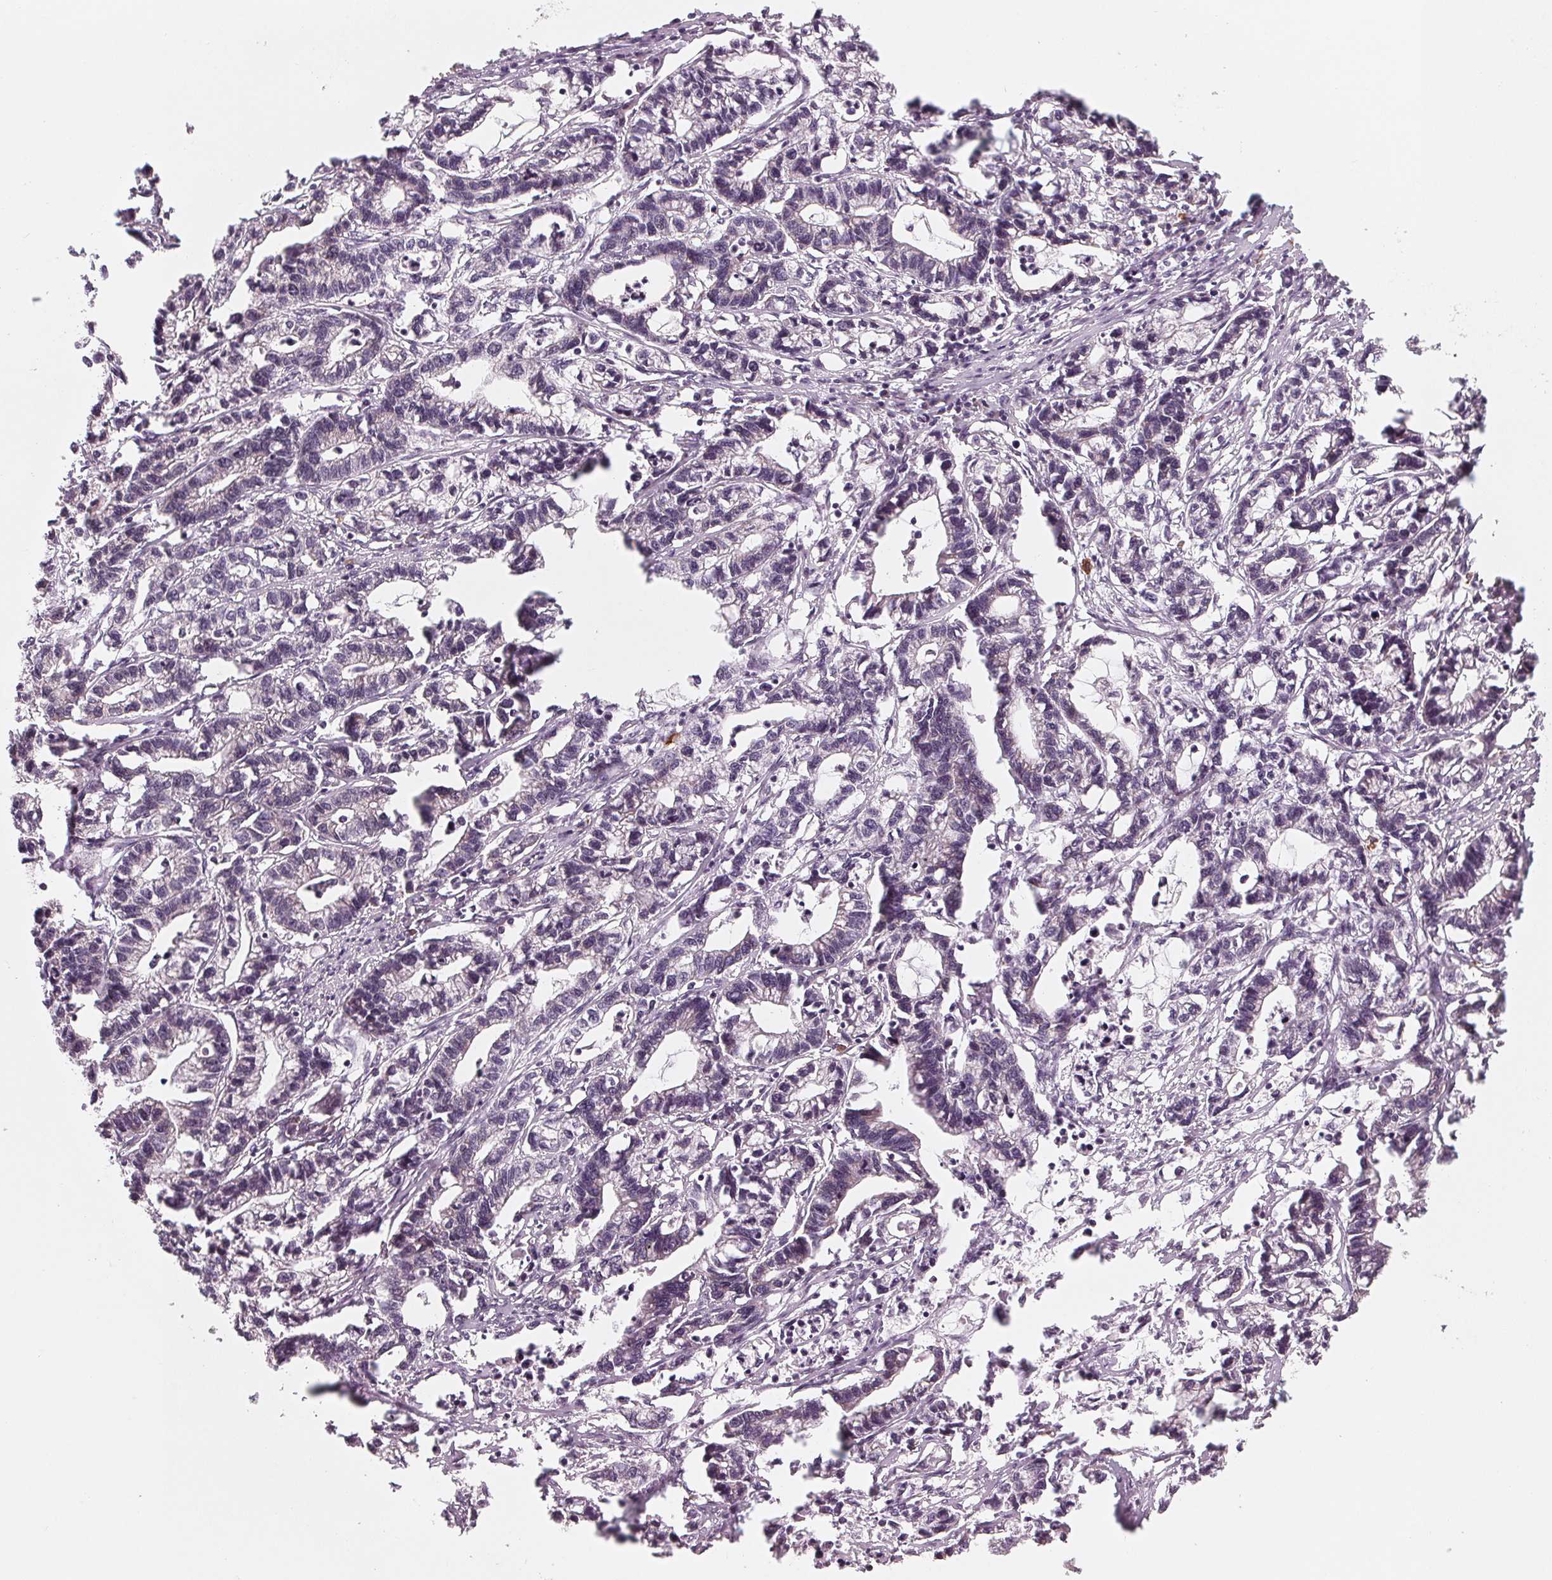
{"staining": {"intensity": "weak", "quantity": "<25%", "location": "cytoplasmic/membranous"}, "tissue": "stomach cancer", "cell_type": "Tumor cells", "image_type": "cancer", "snomed": [{"axis": "morphology", "description": "Adenocarcinoma, NOS"}, {"axis": "topography", "description": "Stomach"}], "caption": "The micrograph shows no staining of tumor cells in stomach cancer.", "gene": "GIGYF2", "patient": {"sex": "male", "age": 83}}